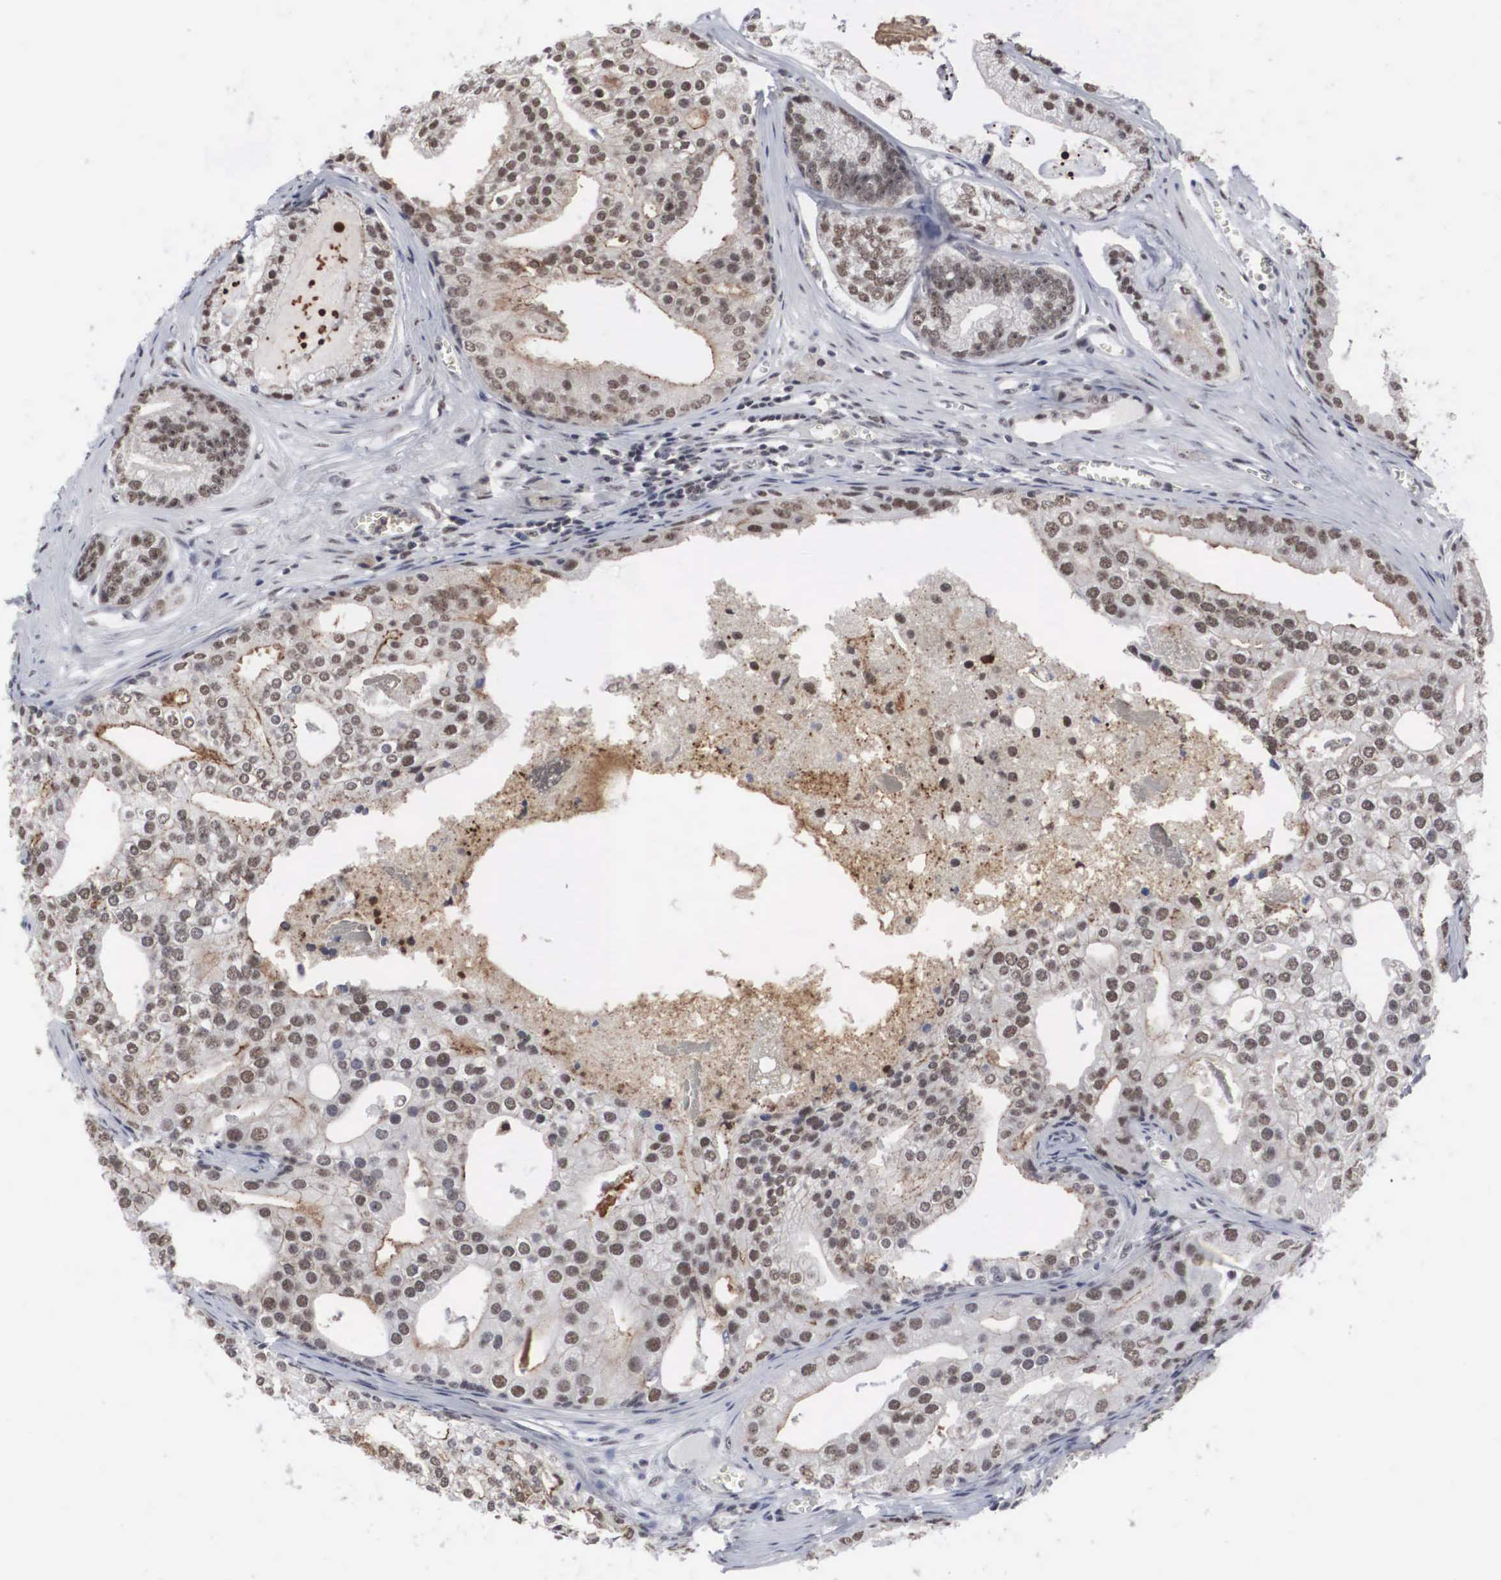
{"staining": {"intensity": "strong", "quantity": ">75%", "location": "nuclear"}, "tissue": "prostate cancer", "cell_type": "Tumor cells", "image_type": "cancer", "snomed": [{"axis": "morphology", "description": "Adenocarcinoma, High grade"}, {"axis": "topography", "description": "Prostate"}], "caption": "Prostate cancer stained with DAB (3,3'-diaminobenzidine) IHC reveals high levels of strong nuclear expression in about >75% of tumor cells. (DAB IHC with brightfield microscopy, high magnification).", "gene": "AUTS2", "patient": {"sex": "male", "age": 56}}